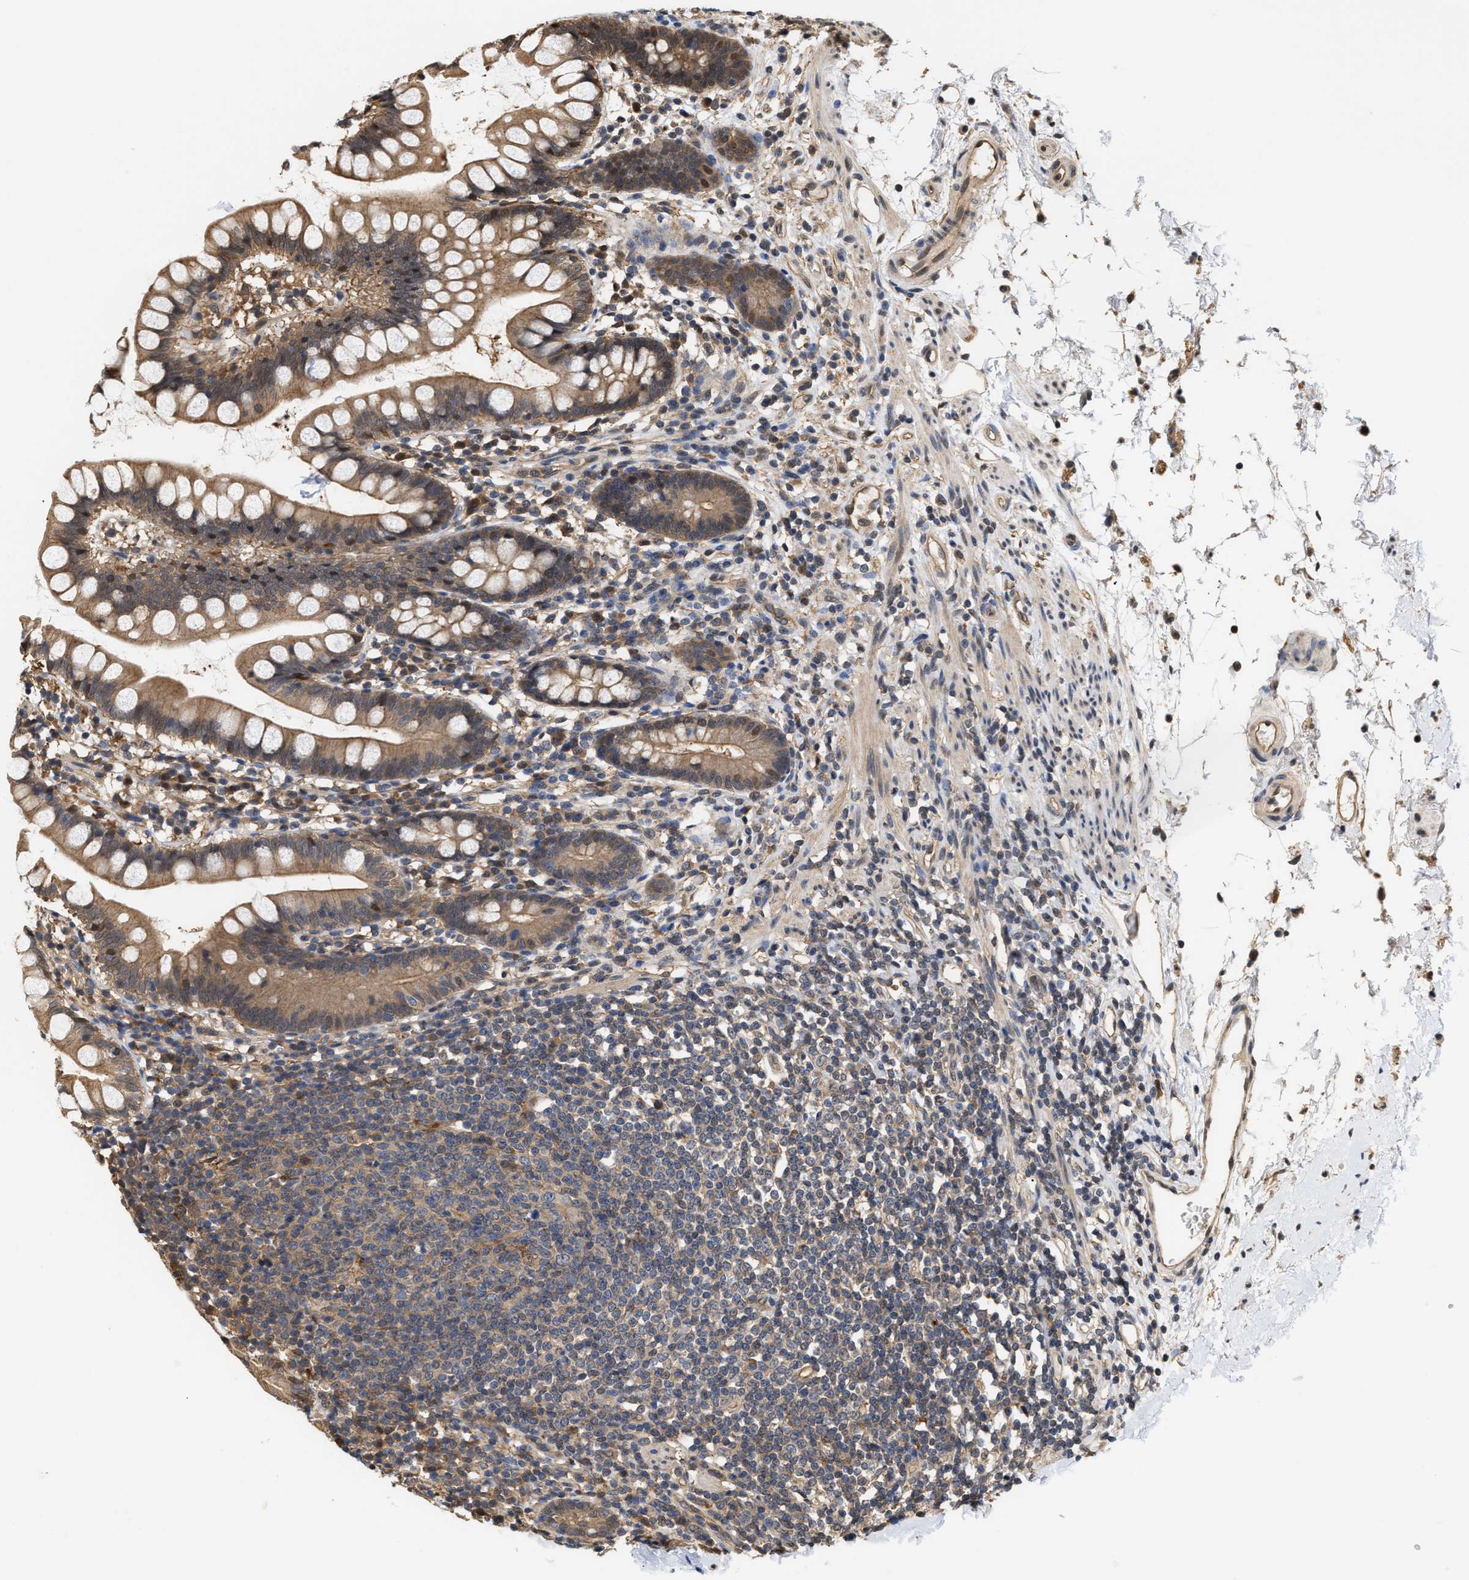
{"staining": {"intensity": "weak", "quantity": ">75%", "location": "cytoplasmic/membranous"}, "tissue": "small intestine", "cell_type": "Glandular cells", "image_type": "normal", "snomed": [{"axis": "morphology", "description": "Normal tissue, NOS"}, {"axis": "topography", "description": "Small intestine"}], "caption": "Immunohistochemistry (IHC) micrograph of normal small intestine stained for a protein (brown), which demonstrates low levels of weak cytoplasmic/membranous expression in about >75% of glandular cells.", "gene": "SCAI", "patient": {"sex": "female", "age": 84}}